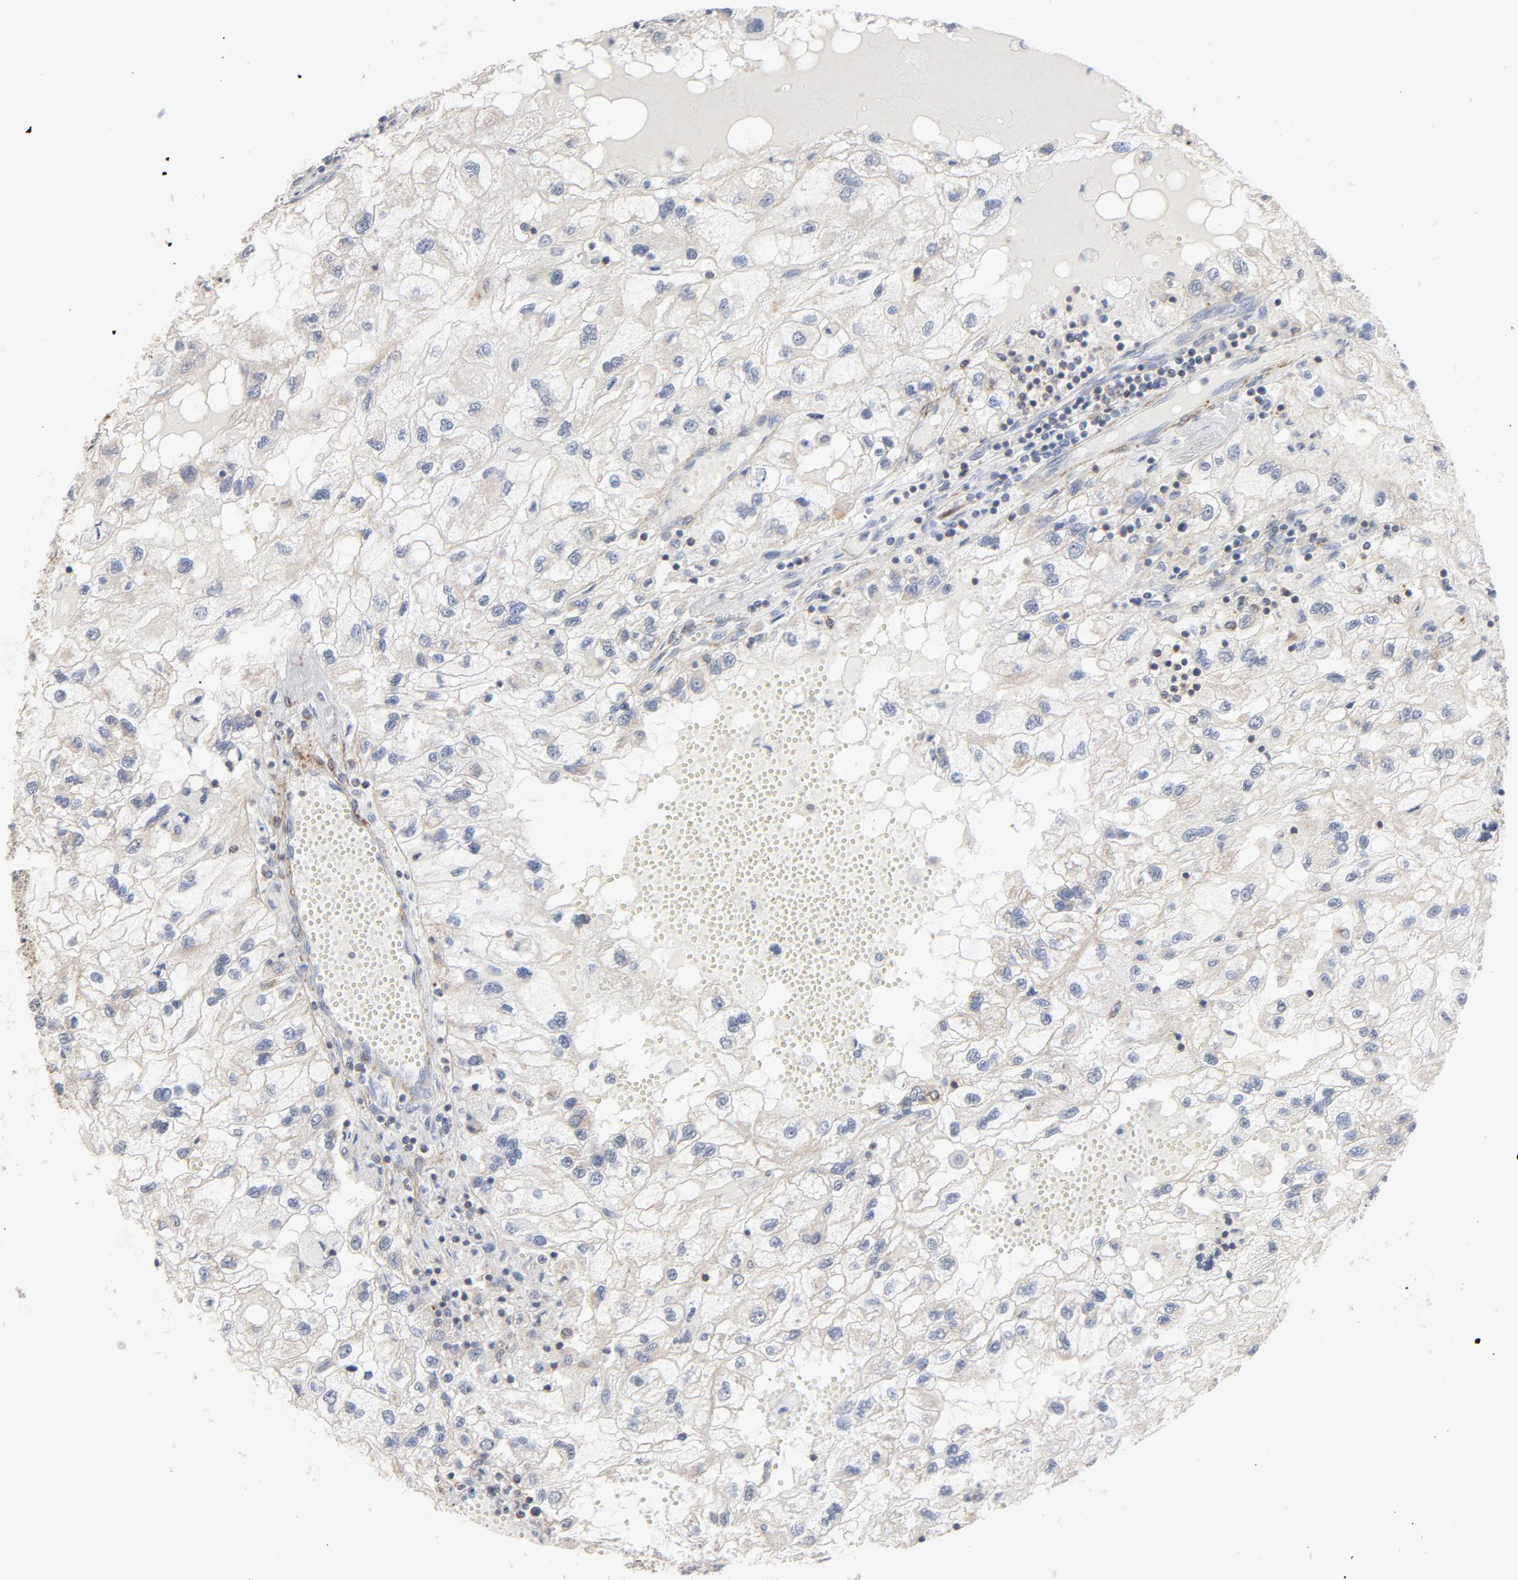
{"staining": {"intensity": "negative", "quantity": "none", "location": "none"}, "tissue": "renal cancer", "cell_type": "Tumor cells", "image_type": "cancer", "snomed": [{"axis": "morphology", "description": "Normal tissue, NOS"}, {"axis": "morphology", "description": "Adenocarcinoma, NOS"}, {"axis": "topography", "description": "Kidney"}], "caption": "Renal adenocarcinoma was stained to show a protein in brown. There is no significant positivity in tumor cells.", "gene": "GNG2", "patient": {"sex": "male", "age": 71}}